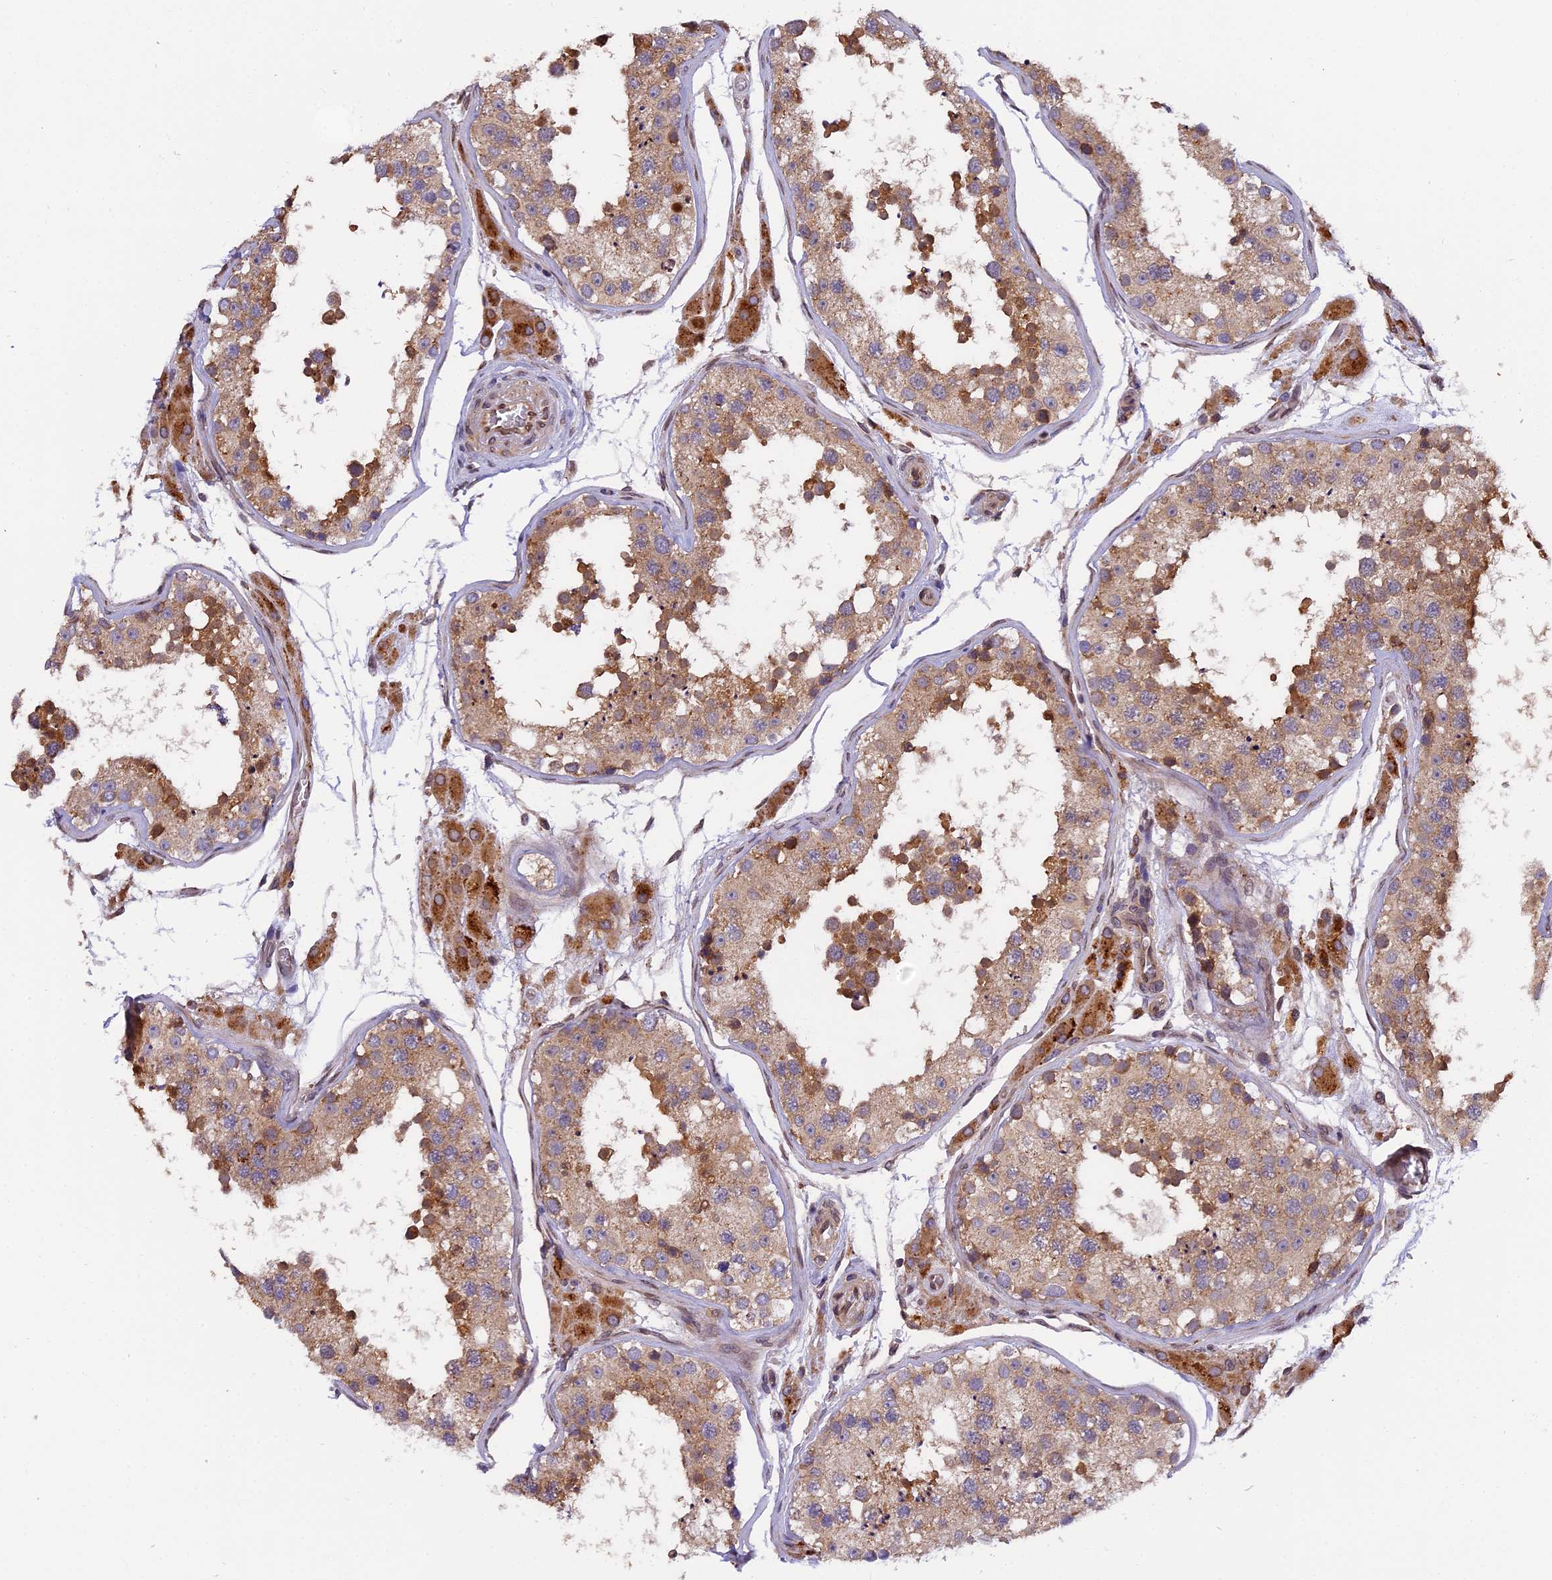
{"staining": {"intensity": "moderate", "quantity": ">75%", "location": "cytoplasmic/membranous"}, "tissue": "testis", "cell_type": "Cells in seminiferous ducts", "image_type": "normal", "snomed": [{"axis": "morphology", "description": "Normal tissue, NOS"}, {"axis": "topography", "description": "Testis"}, {"axis": "topography", "description": "Epididymis"}], "caption": "Immunohistochemical staining of normal testis exhibits moderate cytoplasmic/membranous protein staining in about >75% of cells in seminiferous ducts.", "gene": "CHMP2A", "patient": {"sex": "male", "age": 26}}